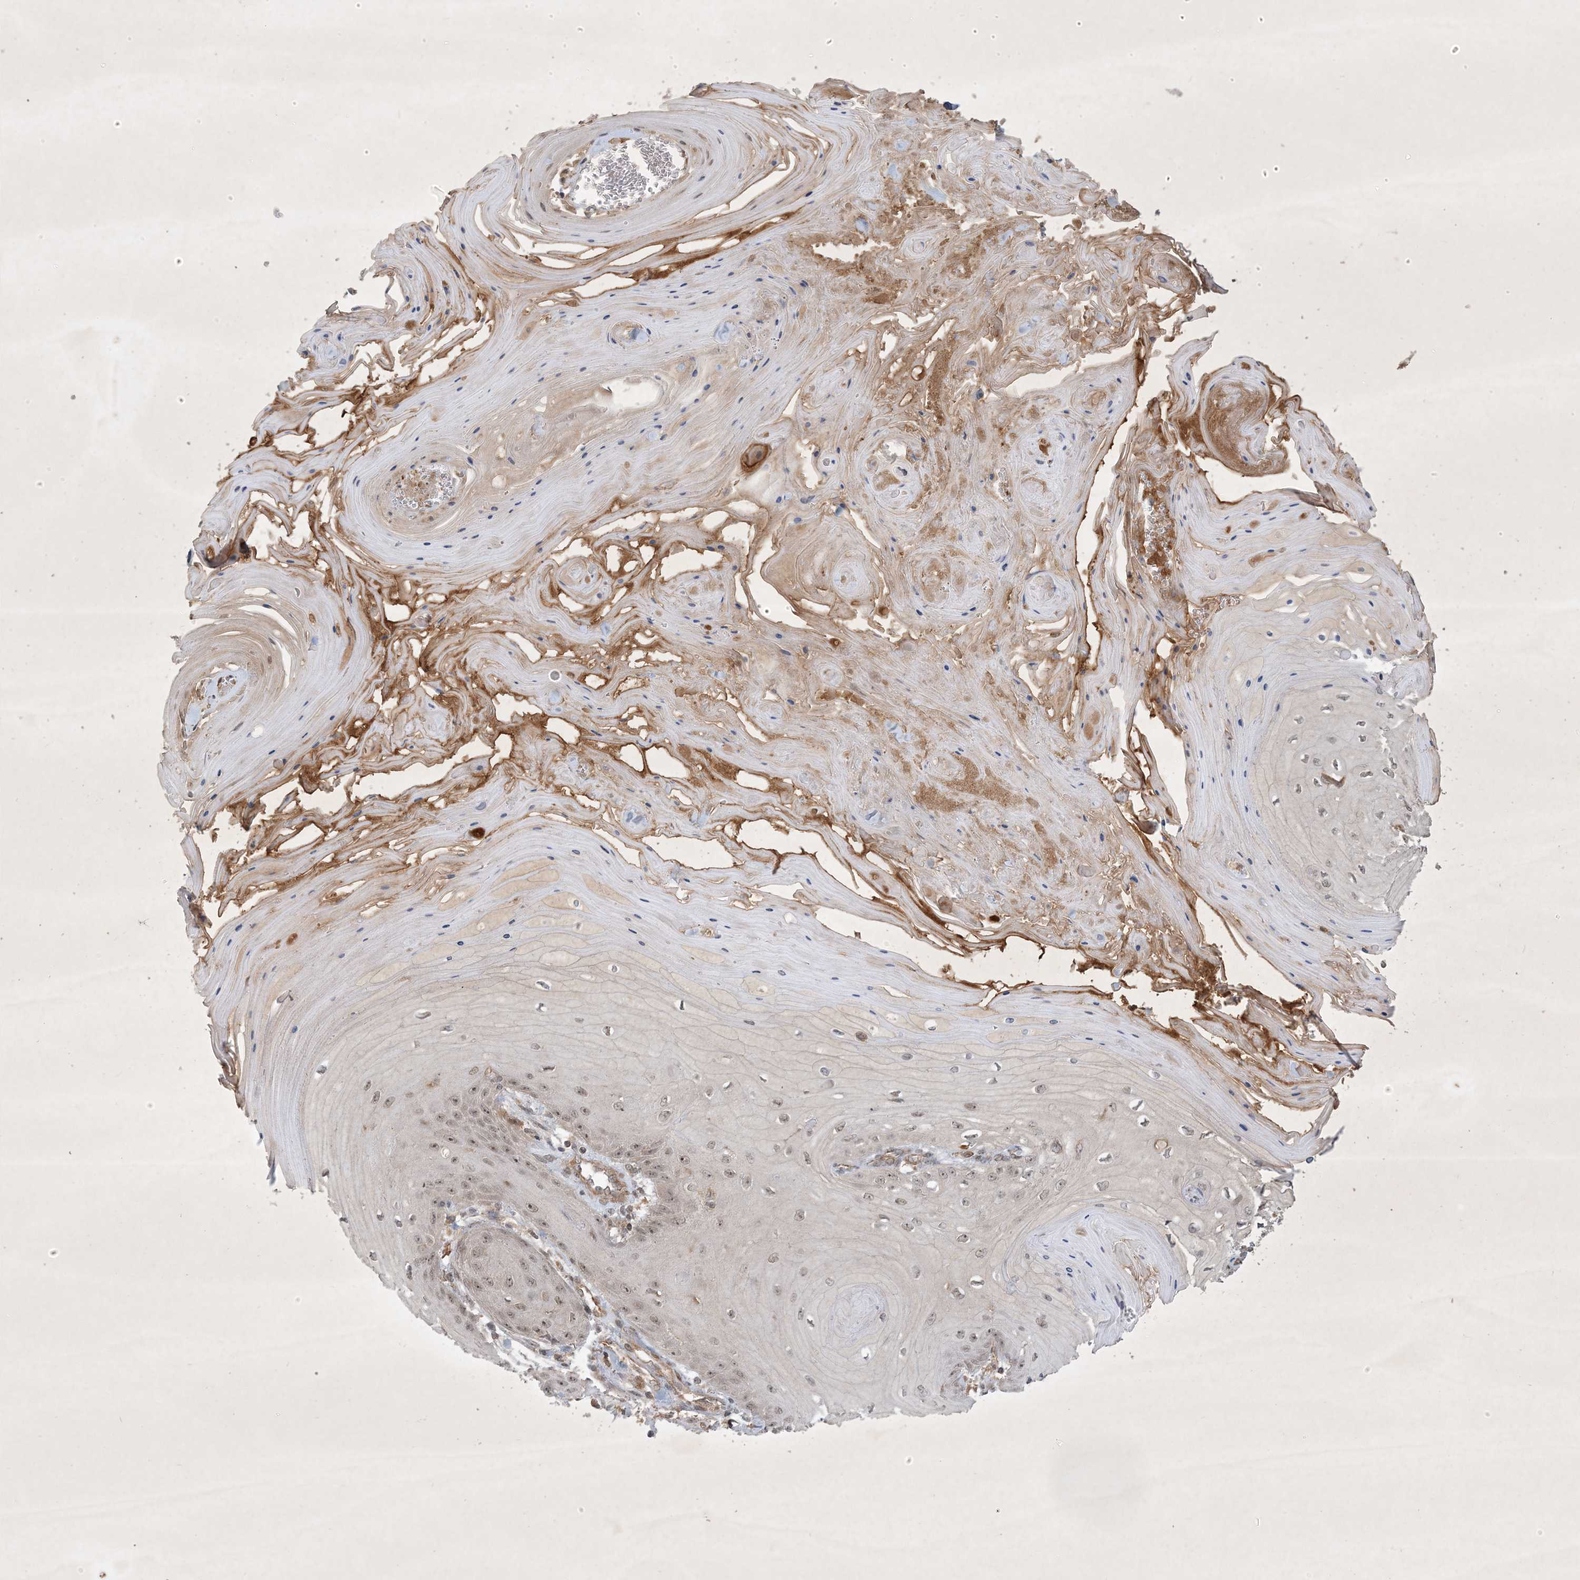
{"staining": {"intensity": "moderate", "quantity": "<25%", "location": "nuclear"}, "tissue": "skin cancer", "cell_type": "Tumor cells", "image_type": "cancer", "snomed": [{"axis": "morphology", "description": "Squamous cell carcinoma, NOS"}, {"axis": "topography", "description": "Skin"}], "caption": "The immunohistochemical stain highlights moderate nuclear staining in tumor cells of squamous cell carcinoma (skin) tissue.", "gene": "ZCCHC4", "patient": {"sex": "male", "age": 74}}